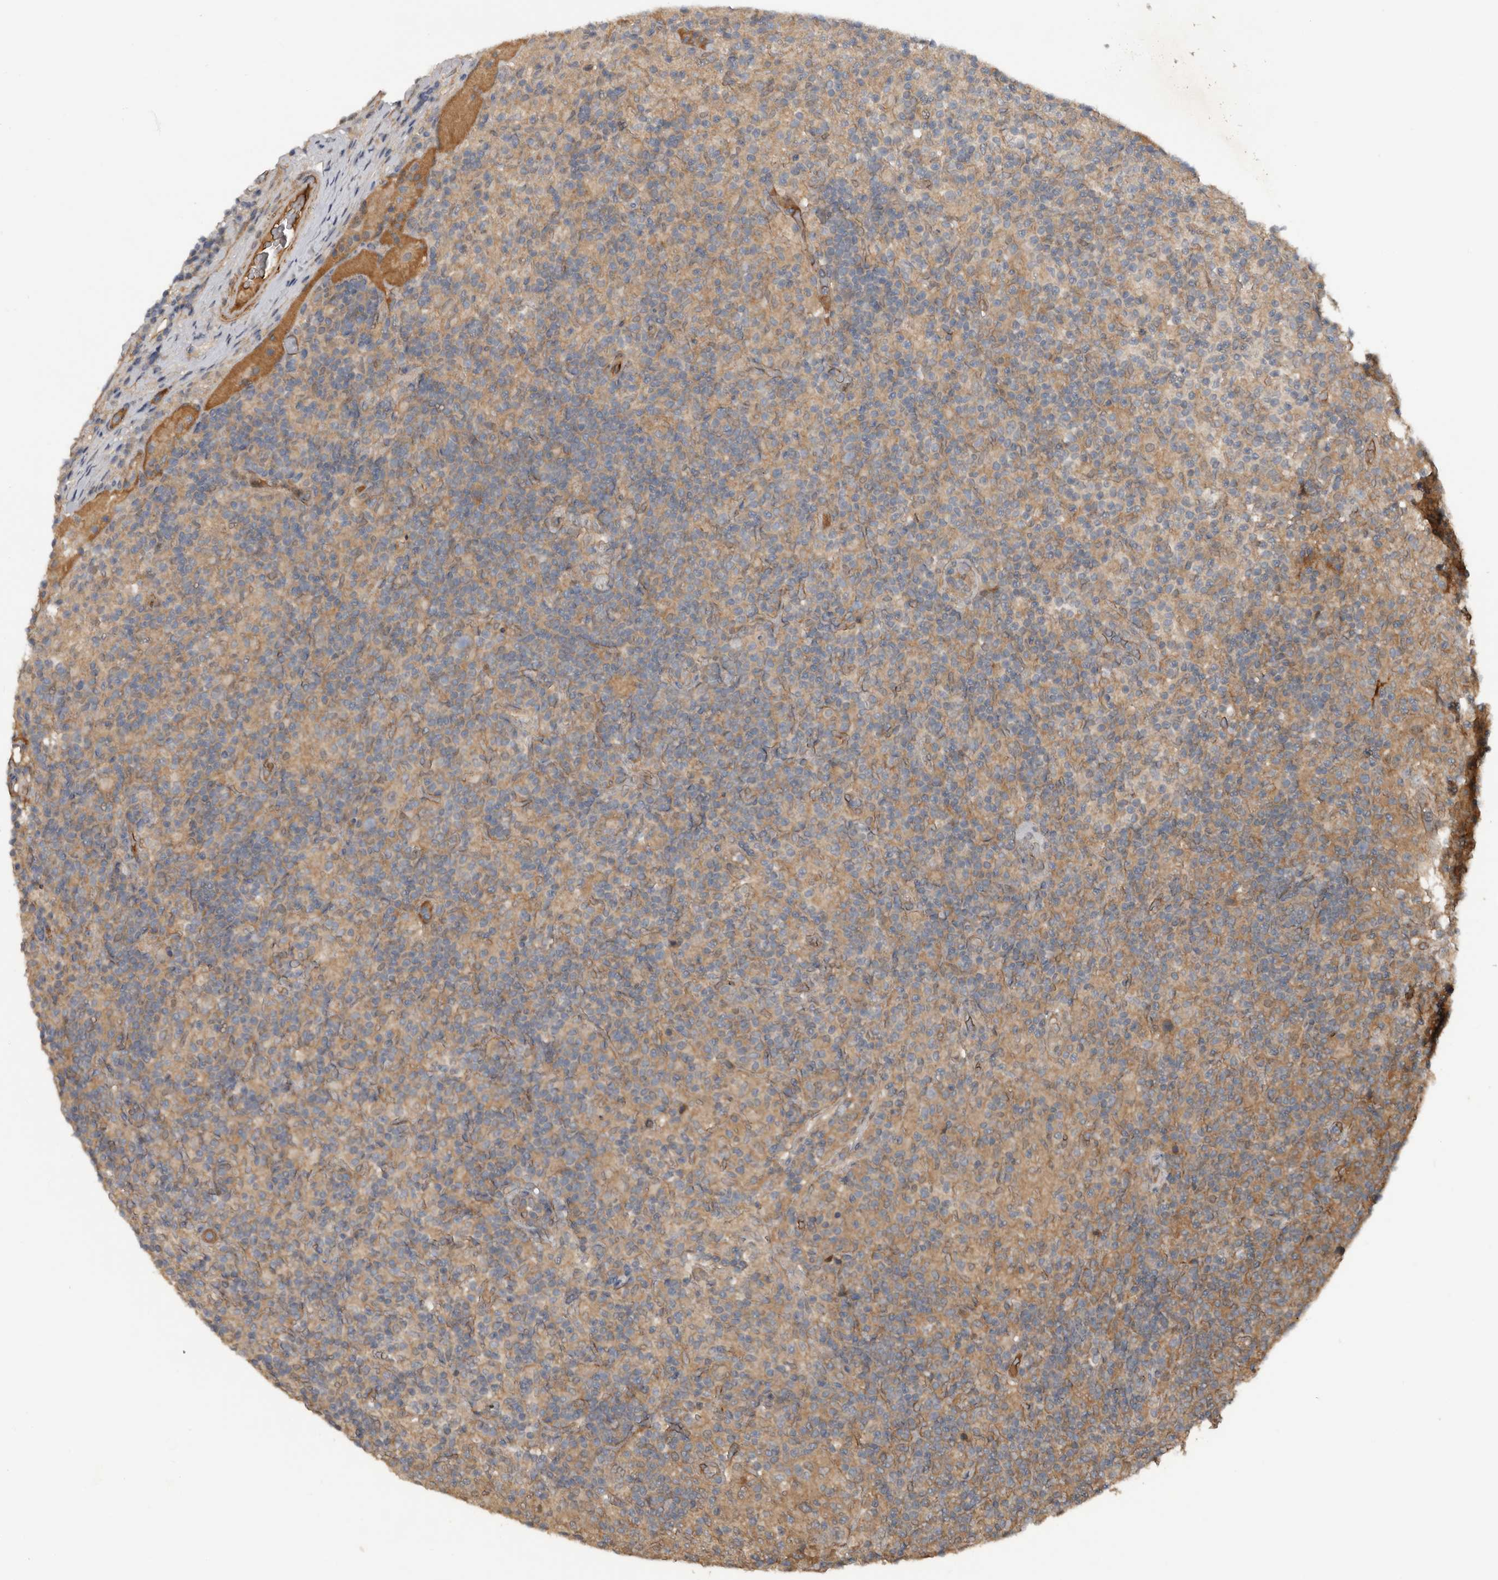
{"staining": {"intensity": "negative", "quantity": "none", "location": "none"}, "tissue": "lymphoma", "cell_type": "Tumor cells", "image_type": "cancer", "snomed": [{"axis": "morphology", "description": "Hodgkin's disease, NOS"}, {"axis": "topography", "description": "Lymph node"}], "caption": "Tumor cells are negative for protein expression in human lymphoma.", "gene": "DNAJB4", "patient": {"sex": "male", "age": 70}}